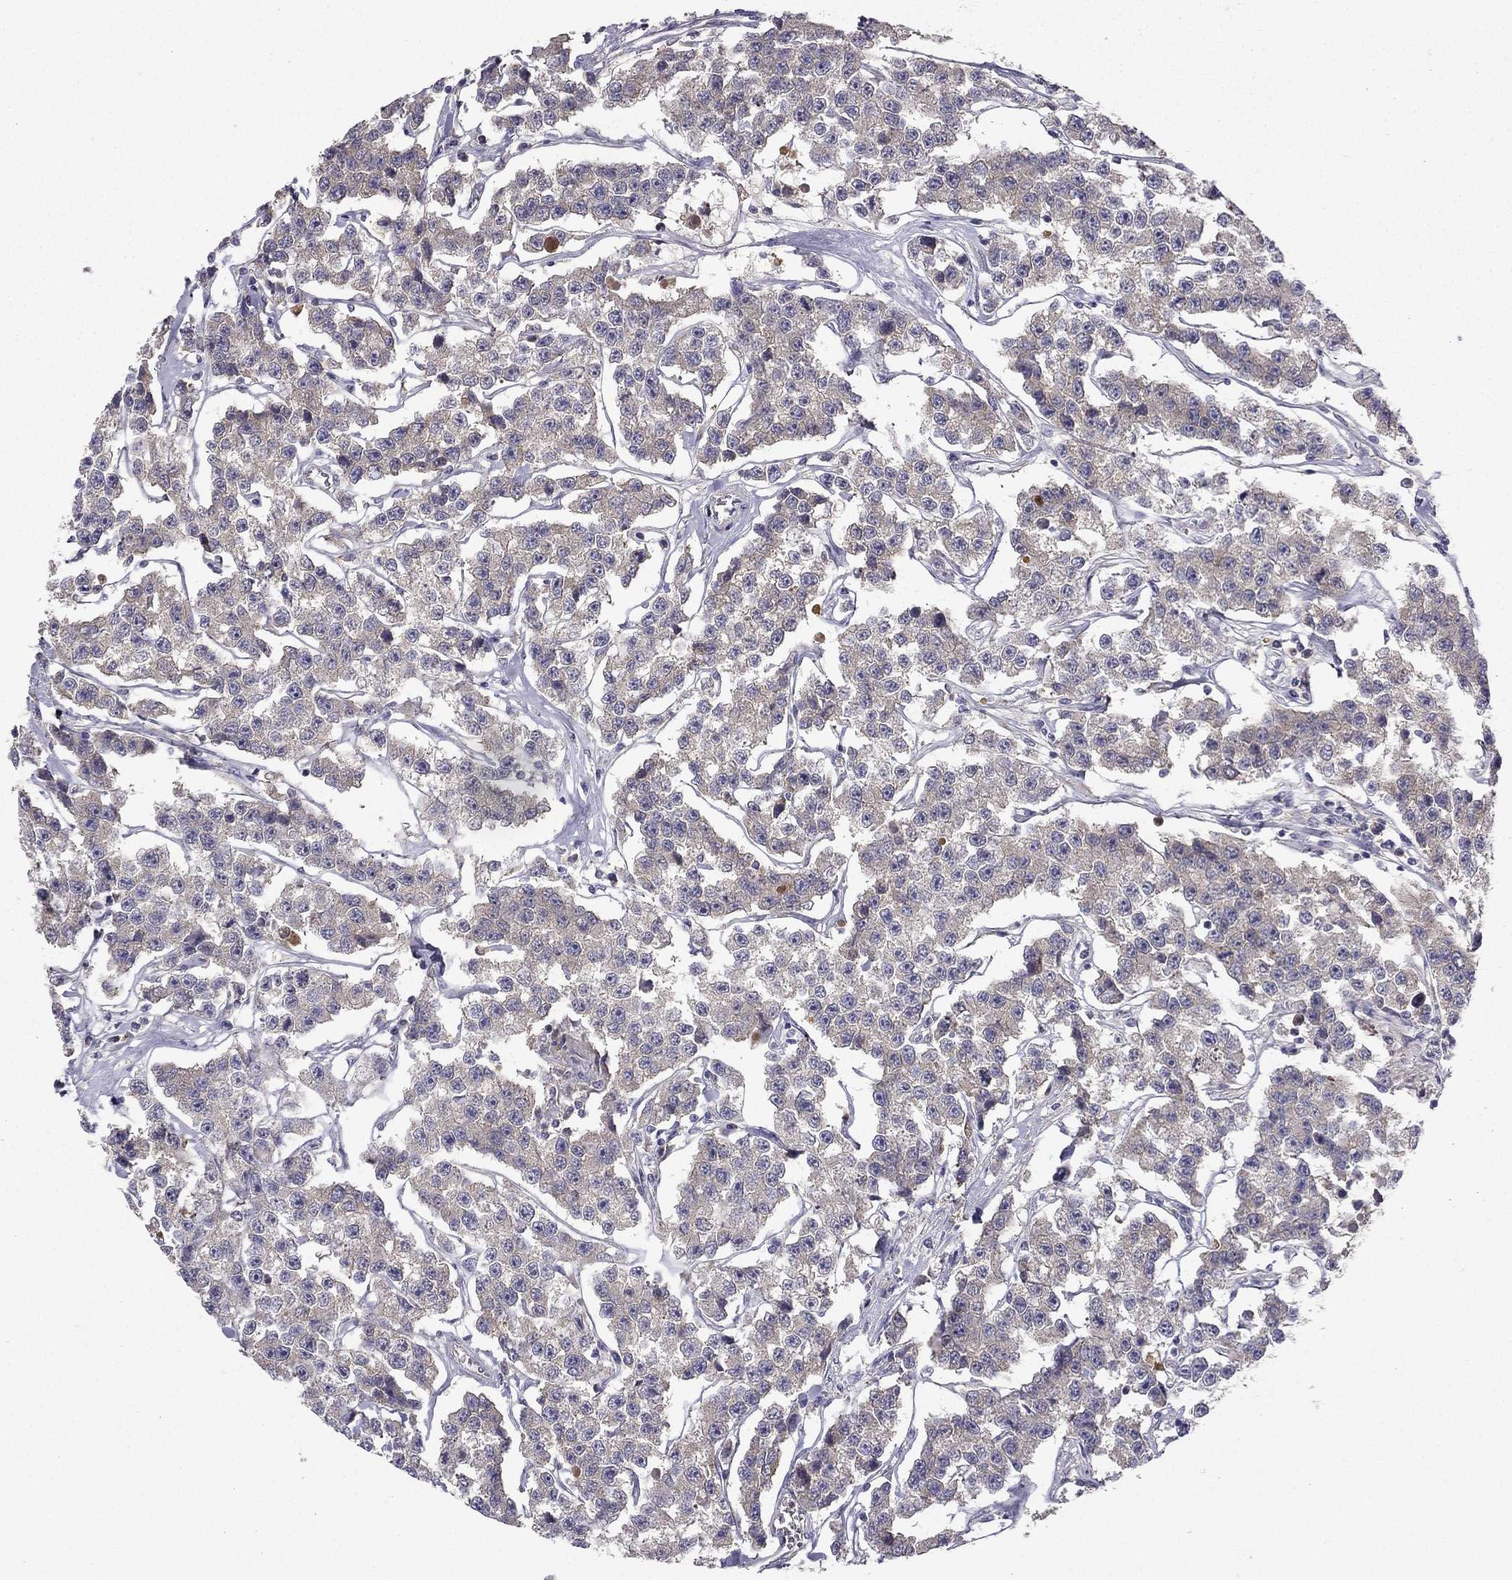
{"staining": {"intensity": "weak", "quantity": "<25%", "location": "cytoplasmic/membranous"}, "tissue": "testis cancer", "cell_type": "Tumor cells", "image_type": "cancer", "snomed": [{"axis": "morphology", "description": "Seminoma, NOS"}, {"axis": "topography", "description": "Testis"}], "caption": "IHC of human testis cancer displays no staining in tumor cells.", "gene": "STXBP5", "patient": {"sex": "male", "age": 59}}